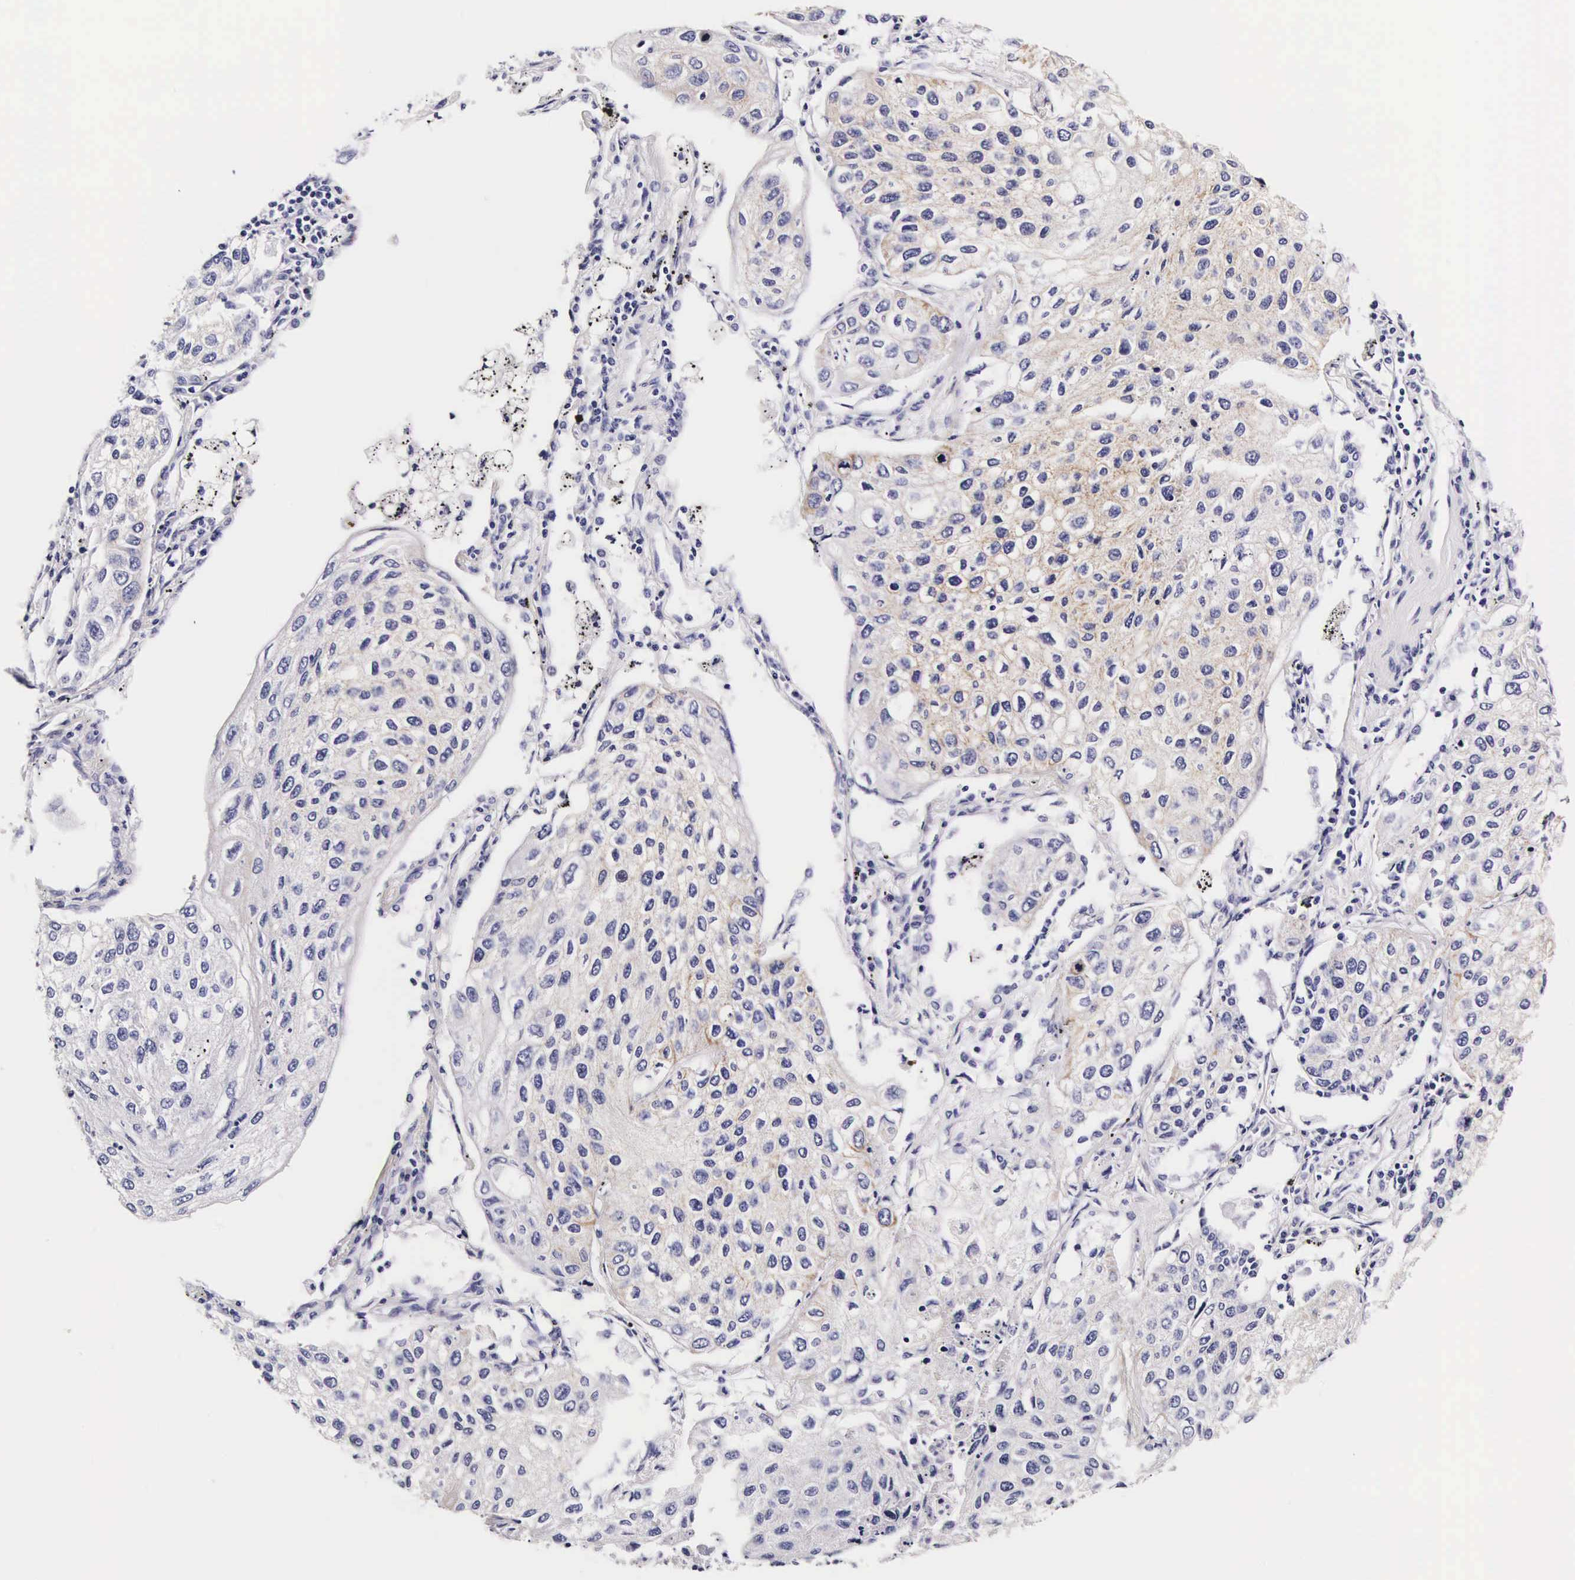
{"staining": {"intensity": "negative", "quantity": "none", "location": "none"}, "tissue": "lung cancer", "cell_type": "Tumor cells", "image_type": "cancer", "snomed": [{"axis": "morphology", "description": "Squamous cell carcinoma, NOS"}, {"axis": "topography", "description": "Lung"}], "caption": "This micrograph is of lung cancer stained with immunohistochemistry to label a protein in brown with the nuclei are counter-stained blue. There is no expression in tumor cells.", "gene": "UPRT", "patient": {"sex": "male", "age": 75}}